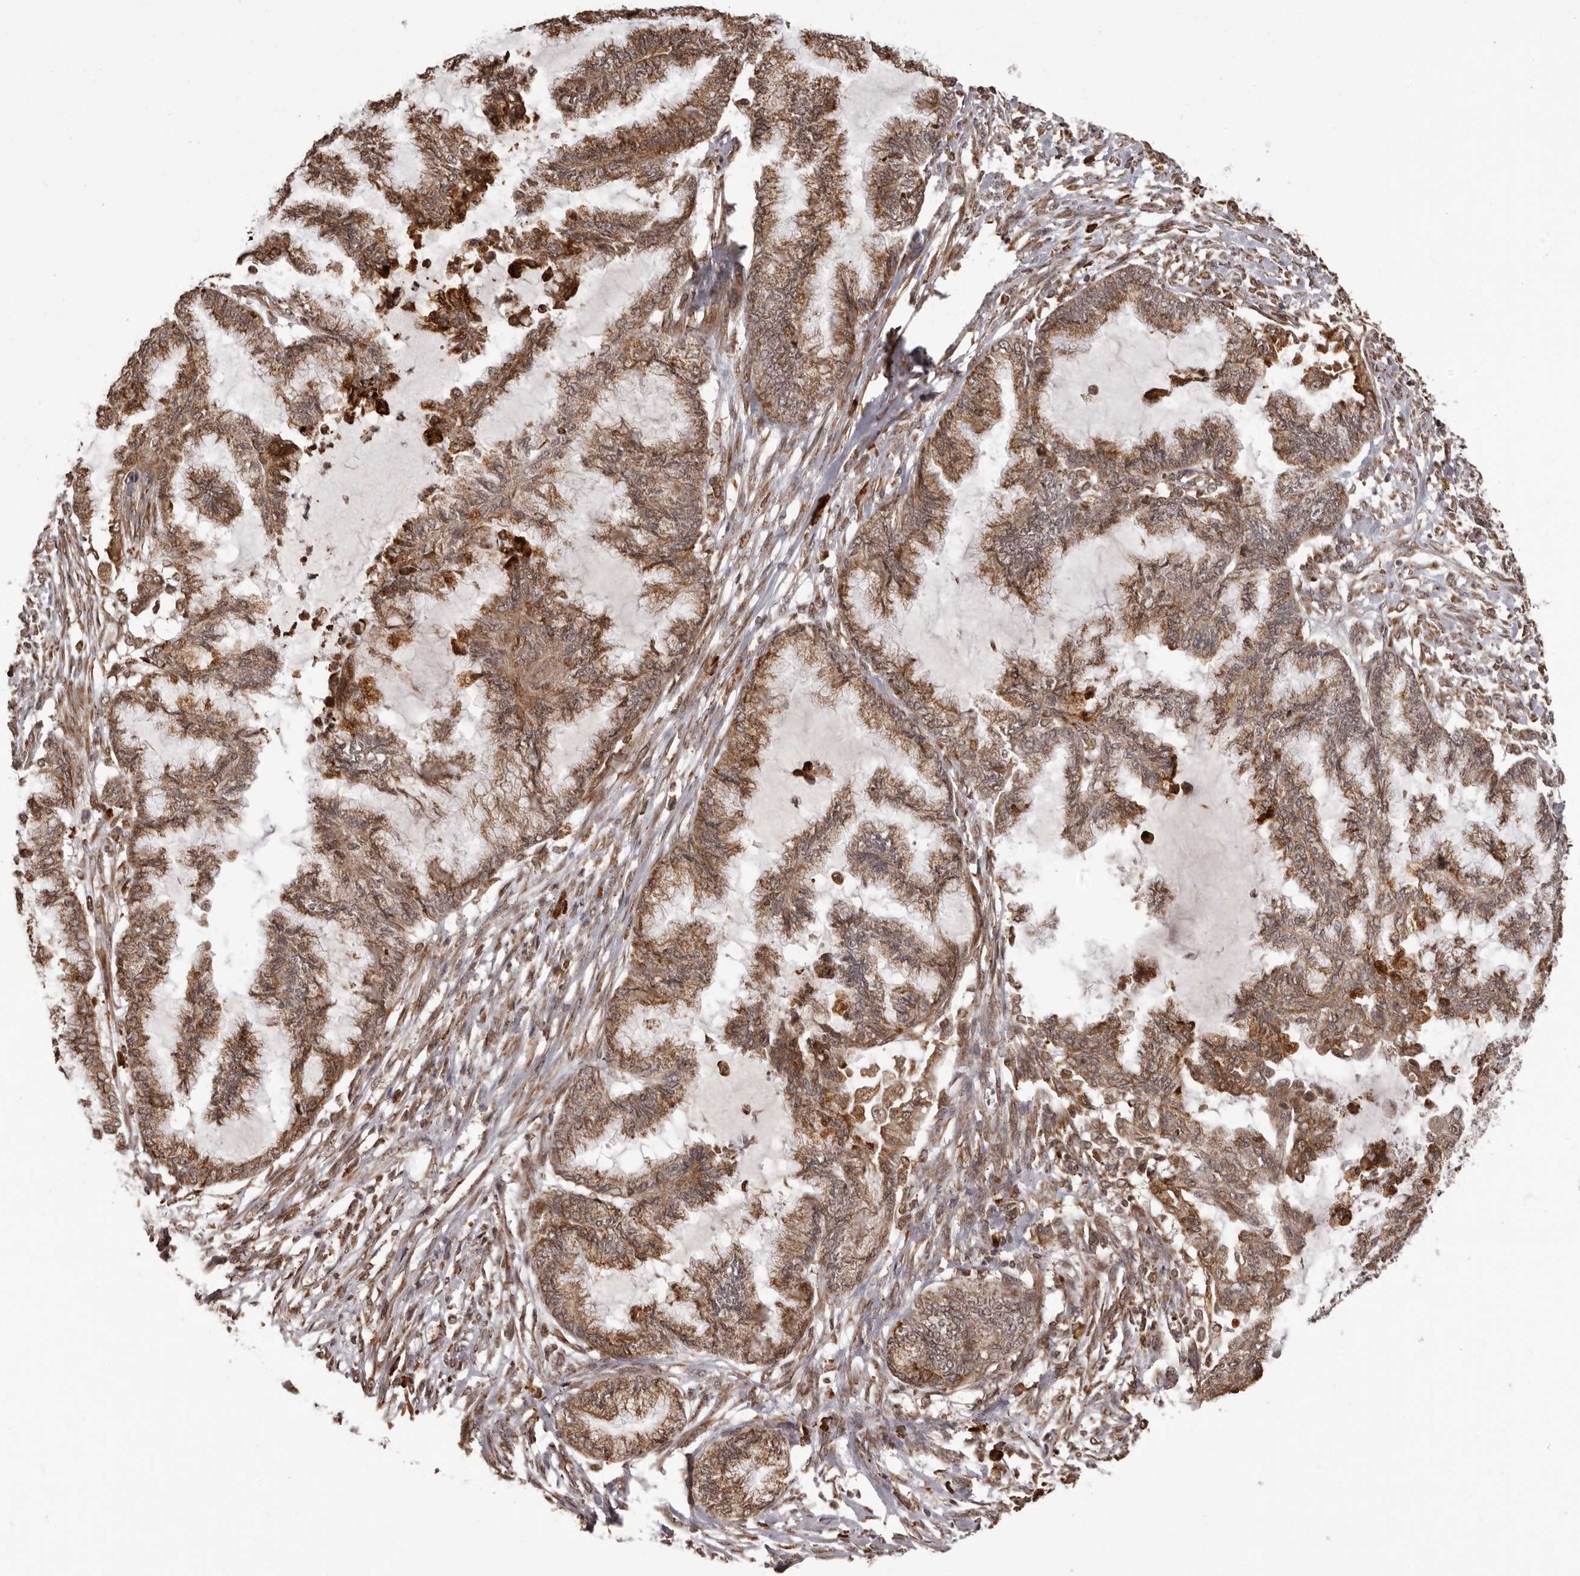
{"staining": {"intensity": "moderate", "quantity": ">75%", "location": "cytoplasmic/membranous"}, "tissue": "endometrial cancer", "cell_type": "Tumor cells", "image_type": "cancer", "snomed": [{"axis": "morphology", "description": "Adenocarcinoma, NOS"}, {"axis": "topography", "description": "Endometrium"}], "caption": "A medium amount of moderate cytoplasmic/membranous expression is appreciated in about >75% of tumor cells in endometrial cancer (adenocarcinoma) tissue.", "gene": "IL32", "patient": {"sex": "female", "age": 86}}